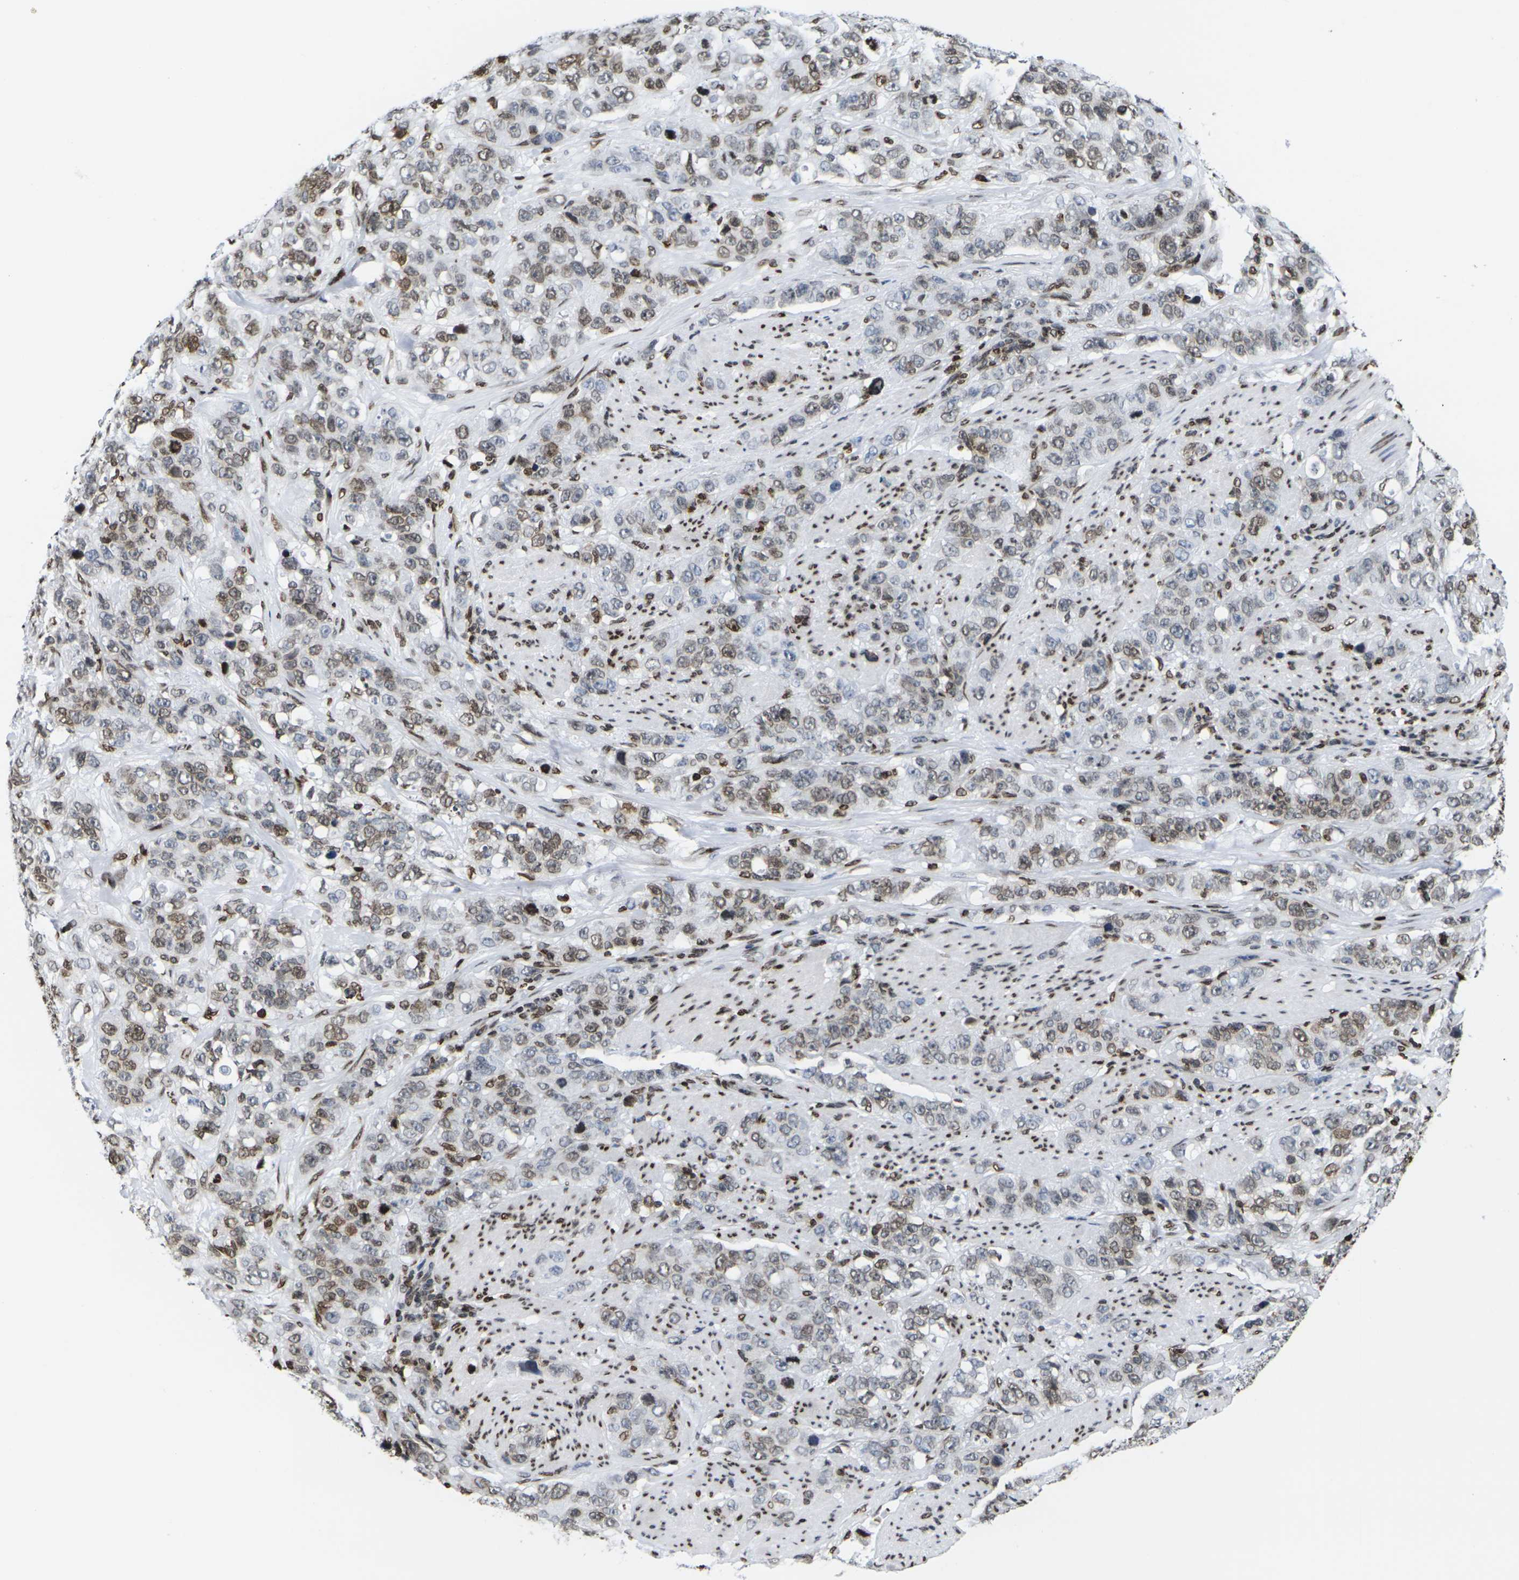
{"staining": {"intensity": "moderate", "quantity": ">75%", "location": "cytoplasmic/membranous,nuclear"}, "tissue": "stomach cancer", "cell_type": "Tumor cells", "image_type": "cancer", "snomed": [{"axis": "morphology", "description": "Adenocarcinoma, NOS"}, {"axis": "topography", "description": "Stomach"}], "caption": "Protein staining of stomach adenocarcinoma tissue exhibits moderate cytoplasmic/membranous and nuclear expression in about >75% of tumor cells.", "gene": "H2AC21", "patient": {"sex": "male", "age": 48}}